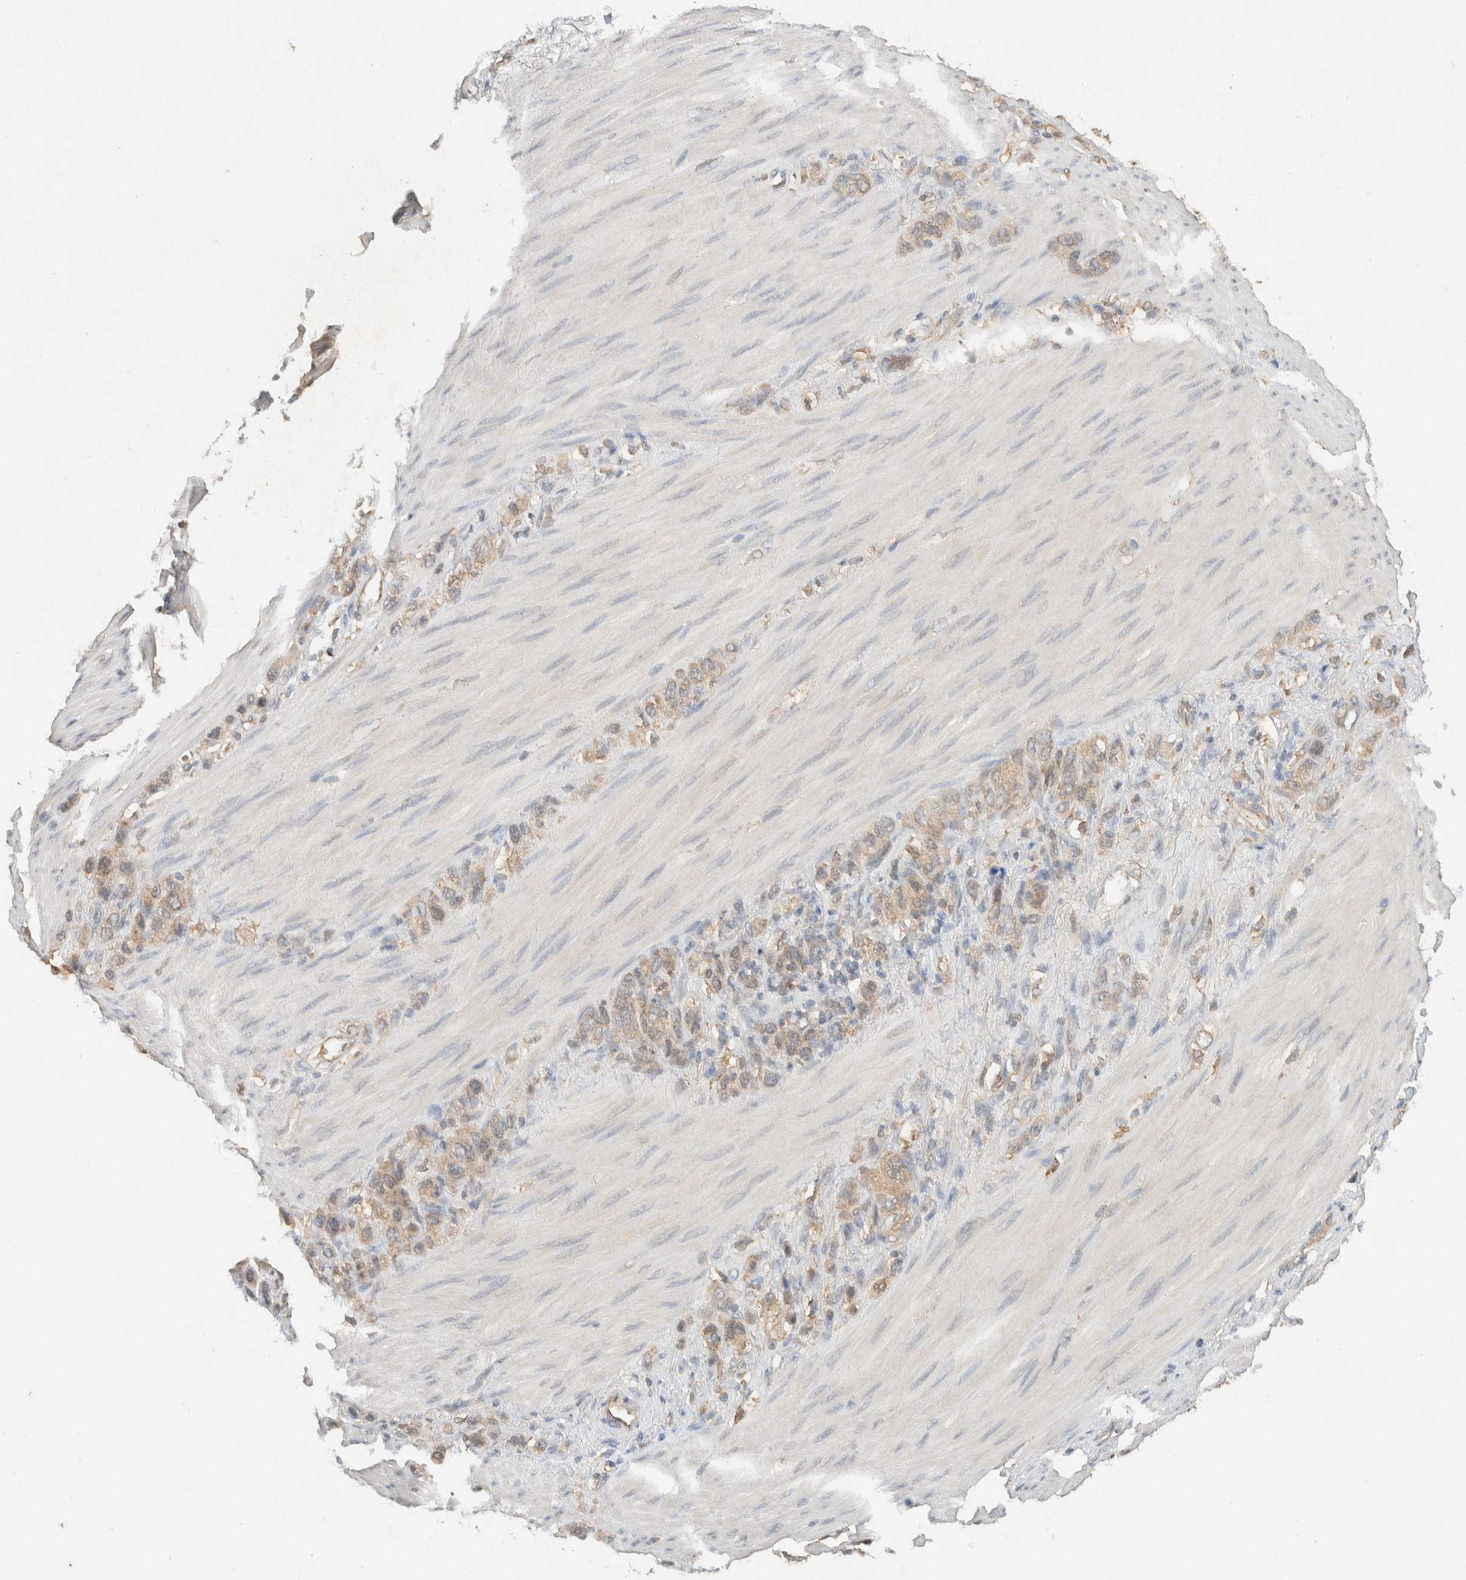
{"staining": {"intensity": "weak", "quantity": ">75%", "location": "cytoplasmic/membranous"}, "tissue": "stomach cancer", "cell_type": "Tumor cells", "image_type": "cancer", "snomed": [{"axis": "morphology", "description": "Adenocarcinoma, NOS"}, {"axis": "morphology", "description": "Adenocarcinoma, High grade"}, {"axis": "topography", "description": "Stomach, upper"}, {"axis": "topography", "description": "Stomach, lower"}], "caption": "Immunohistochemical staining of human stomach cancer (adenocarcinoma) reveals low levels of weak cytoplasmic/membranous protein staining in approximately >75% of tumor cells.", "gene": "YWHAH", "patient": {"sex": "female", "age": 65}}